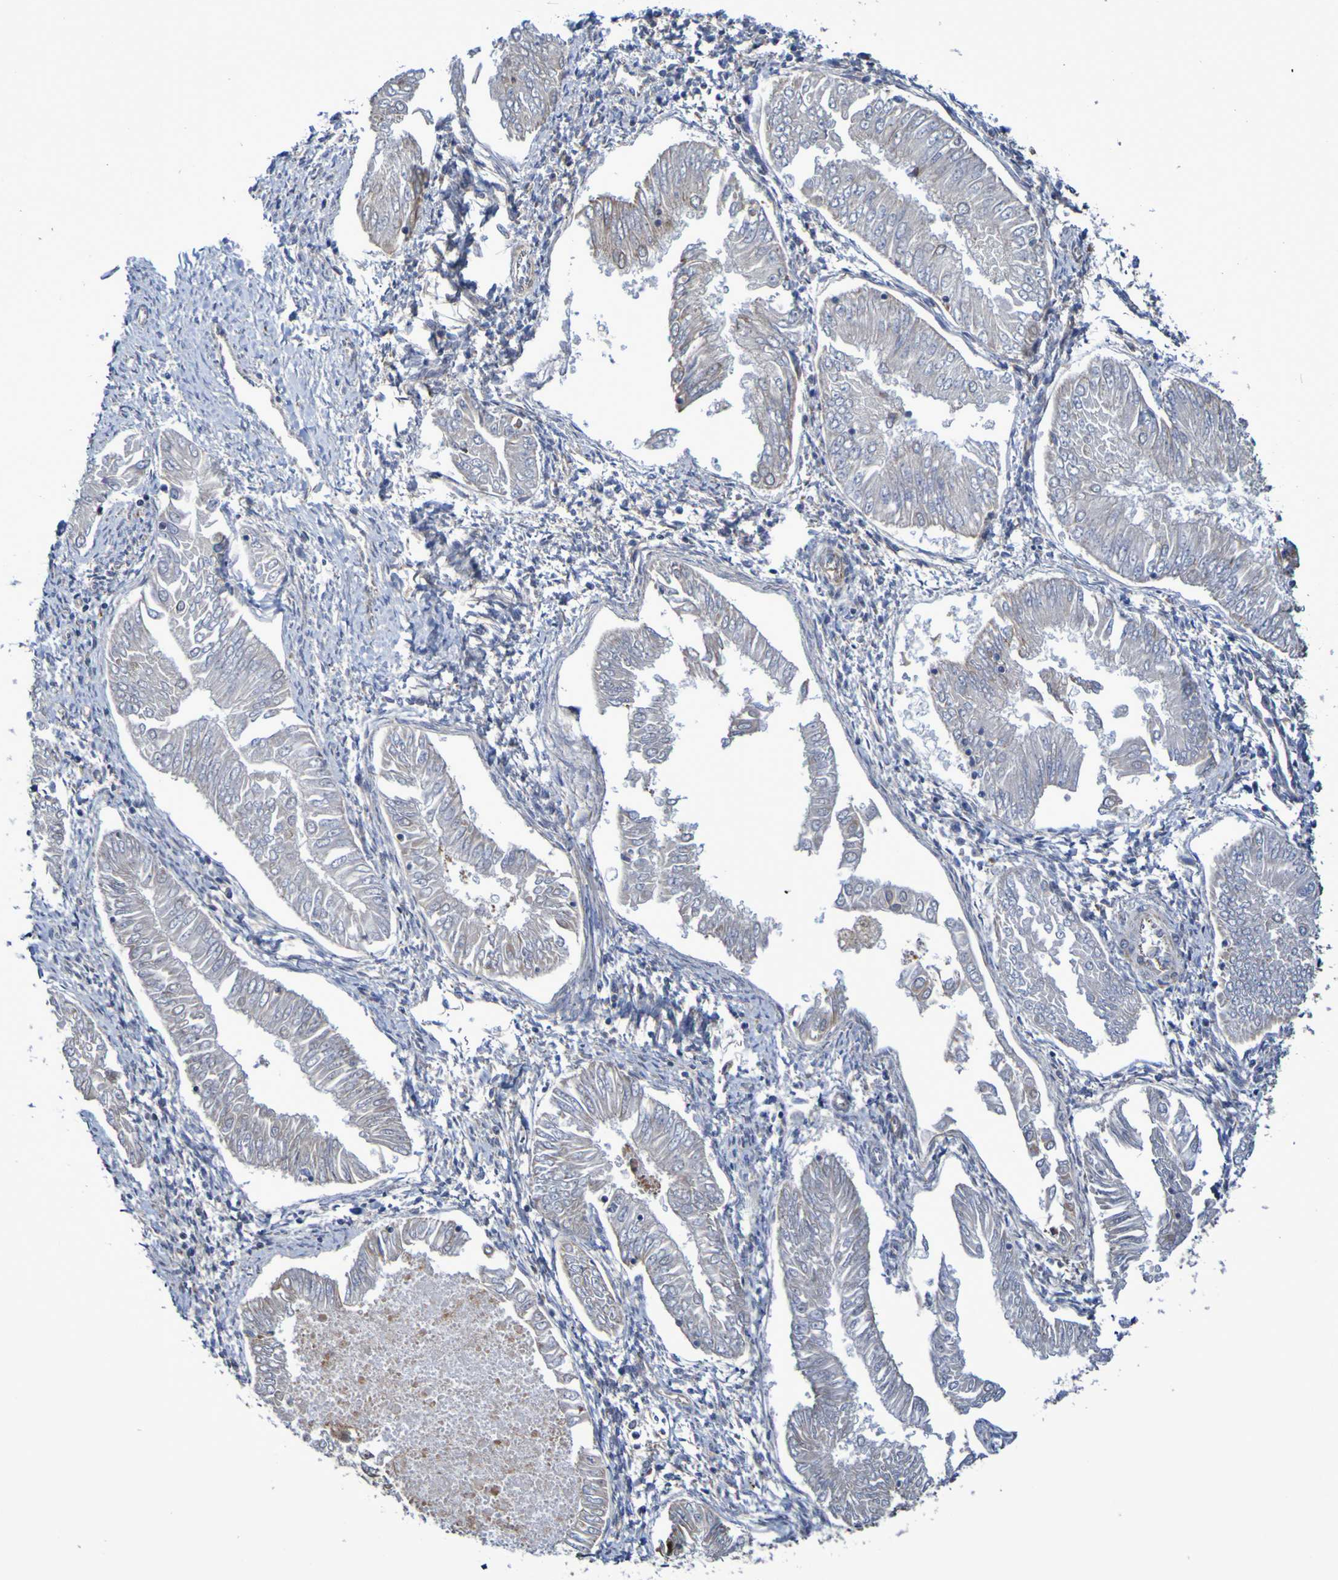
{"staining": {"intensity": "weak", "quantity": "<25%", "location": "cytoplasmic/membranous"}, "tissue": "endometrial cancer", "cell_type": "Tumor cells", "image_type": "cancer", "snomed": [{"axis": "morphology", "description": "Adenocarcinoma, NOS"}, {"axis": "topography", "description": "Endometrium"}], "caption": "Immunohistochemical staining of human endometrial adenocarcinoma reveals no significant expression in tumor cells.", "gene": "CNTN2", "patient": {"sex": "female", "age": 53}}